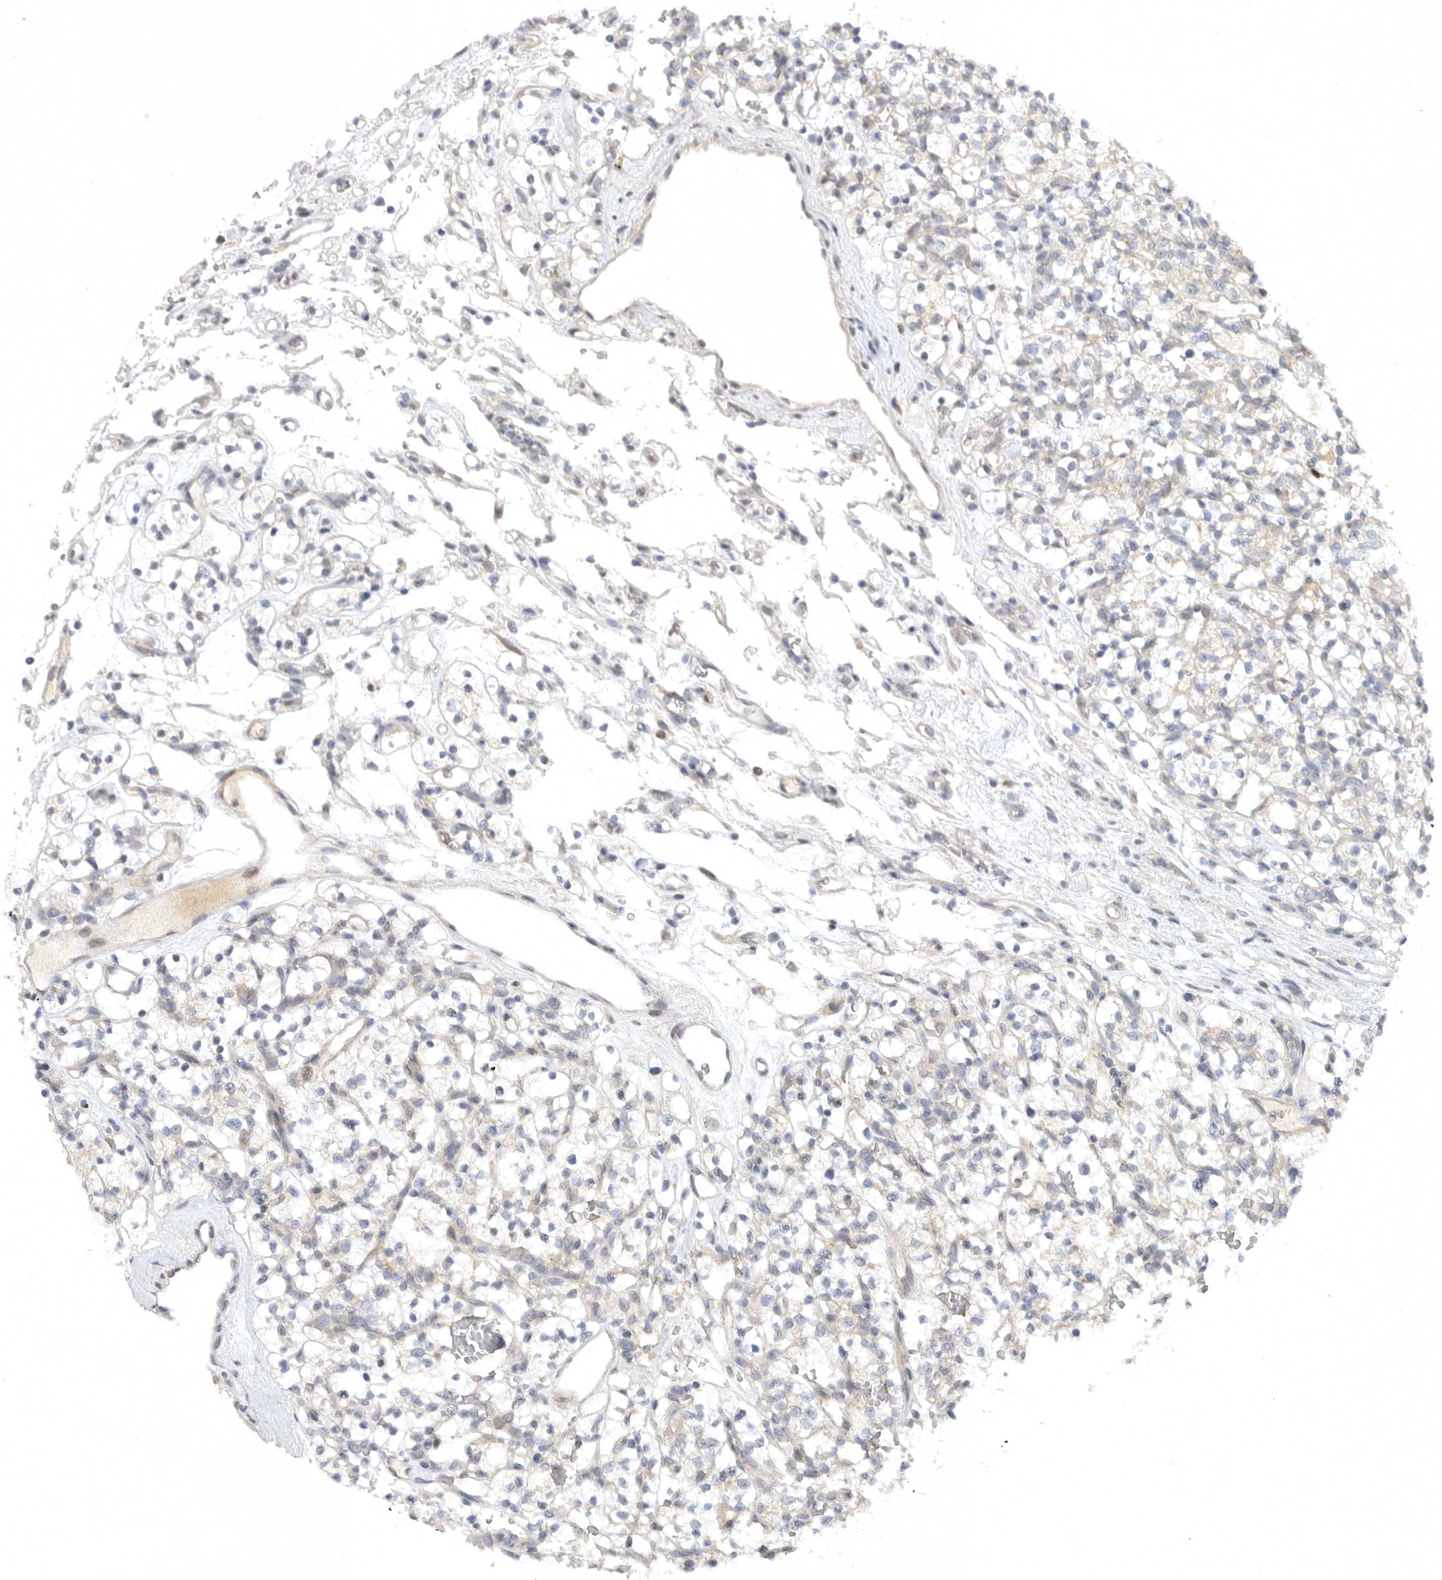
{"staining": {"intensity": "negative", "quantity": "none", "location": "none"}, "tissue": "renal cancer", "cell_type": "Tumor cells", "image_type": "cancer", "snomed": [{"axis": "morphology", "description": "Adenocarcinoma, NOS"}, {"axis": "topography", "description": "Kidney"}], "caption": "High power microscopy photomicrograph of an IHC image of renal adenocarcinoma, revealing no significant expression in tumor cells.", "gene": "PTPDC1", "patient": {"sex": "female", "age": 57}}